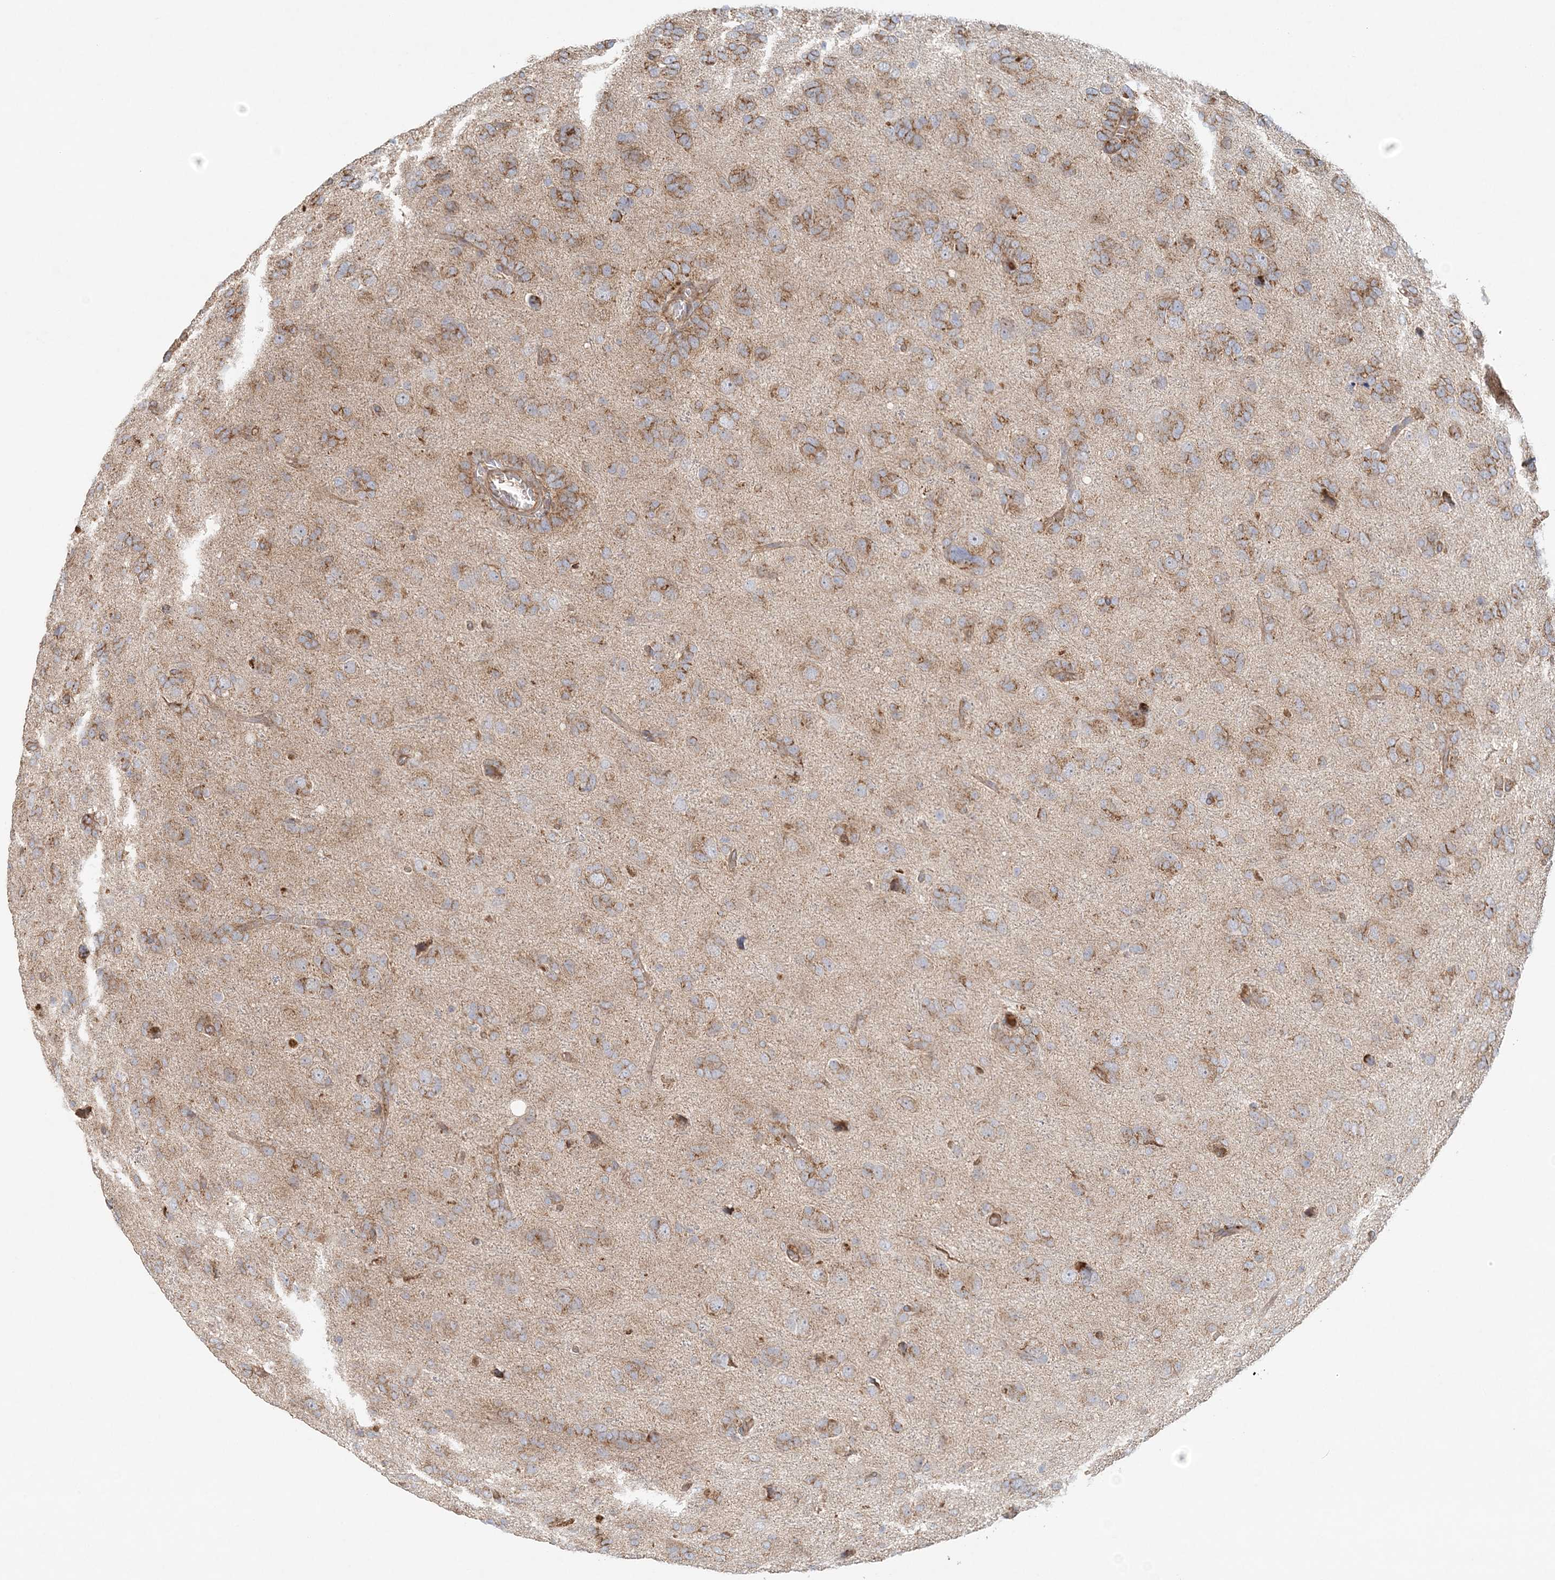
{"staining": {"intensity": "moderate", "quantity": ">75%", "location": "cytoplasmic/membranous"}, "tissue": "glioma", "cell_type": "Tumor cells", "image_type": "cancer", "snomed": [{"axis": "morphology", "description": "Glioma, malignant, High grade"}, {"axis": "topography", "description": "Brain"}], "caption": "Malignant glioma (high-grade) stained with a protein marker reveals moderate staining in tumor cells.", "gene": "KIAA0232", "patient": {"sex": "female", "age": 59}}